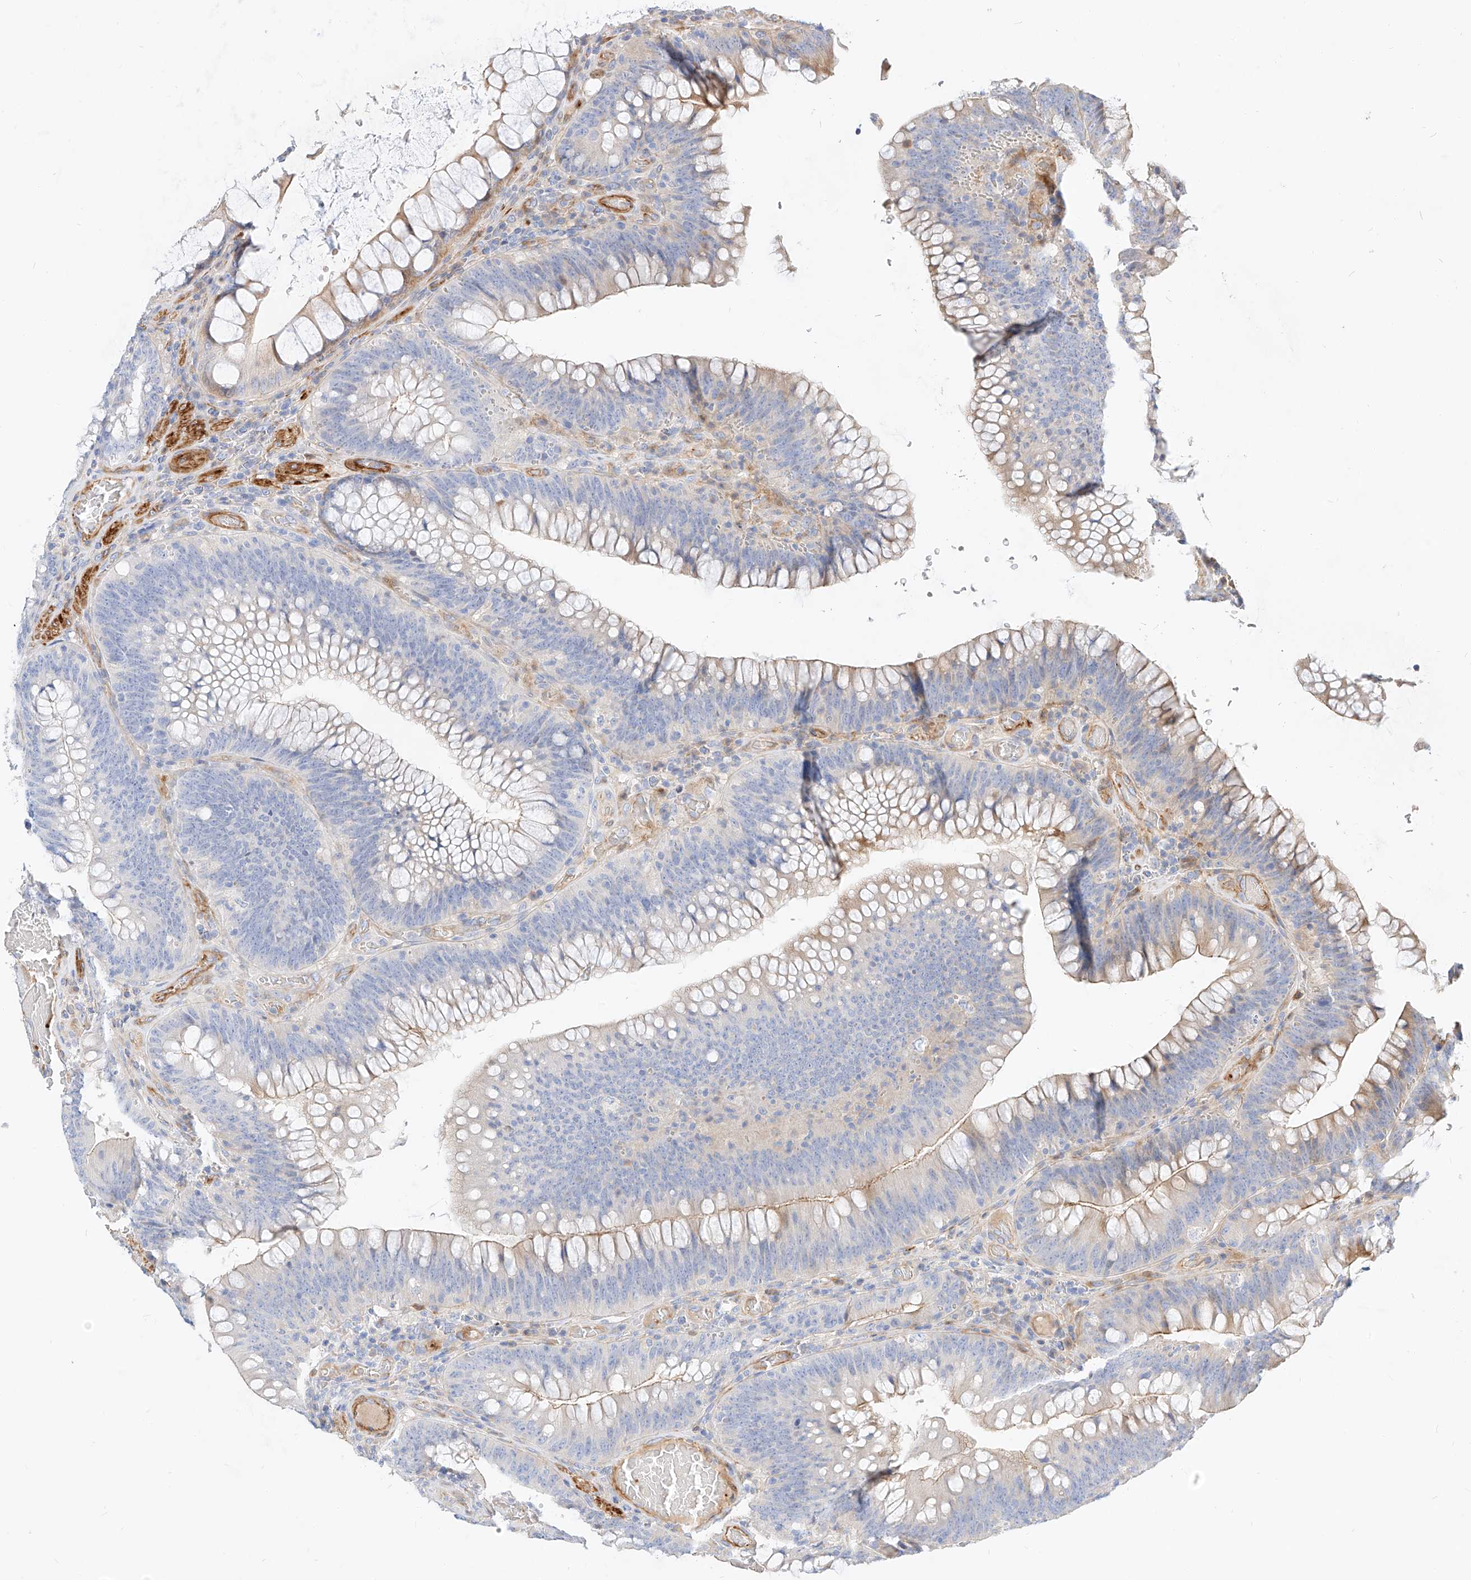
{"staining": {"intensity": "negative", "quantity": "none", "location": "none"}, "tissue": "colorectal cancer", "cell_type": "Tumor cells", "image_type": "cancer", "snomed": [{"axis": "morphology", "description": "Normal tissue, NOS"}, {"axis": "topography", "description": "Colon"}], "caption": "Immunohistochemistry (IHC) image of colorectal cancer stained for a protein (brown), which demonstrates no expression in tumor cells.", "gene": "KCNH5", "patient": {"sex": "female", "age": 82}}